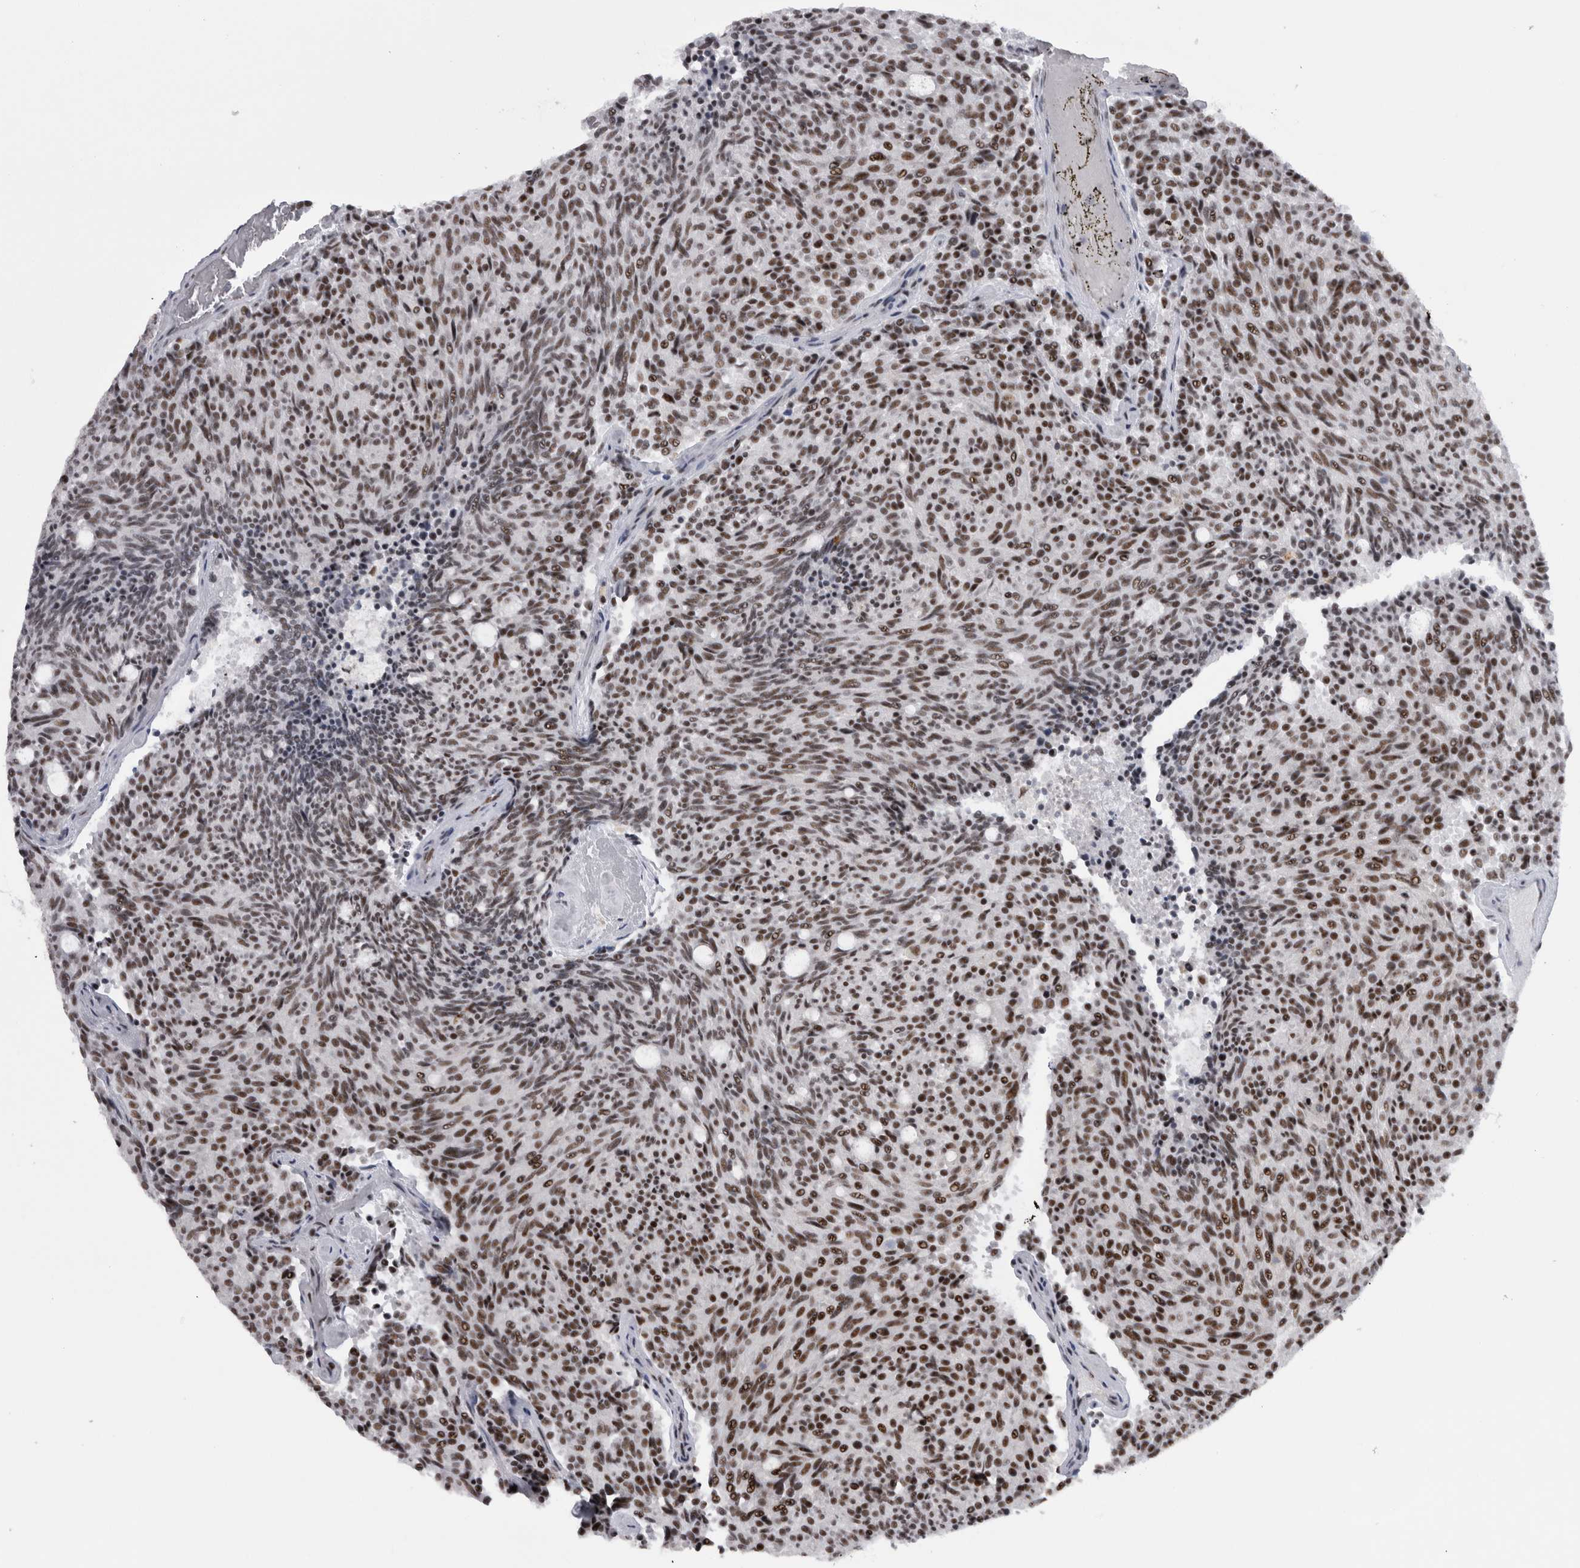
{"staining": {"intensity": "moderate", "quantity": ">75%", "location": "nuclear"}, "tissue": "carcinoid", "cell_type": "Tumor cells", "image_type": "cancer", "snomed": [{"axis": "morphology", "description": "Carcinoid, malignant, NOS"}, {"axis": "topography", "description": "Pancreas"}], "caption": "Protein analysis of malignant carcinoid tissue demonstrates moderate nuclear expression in approximately >75% of tumor cells.", "gene": "CDK11A", "patient": {"sex": "female", "age": 54}}